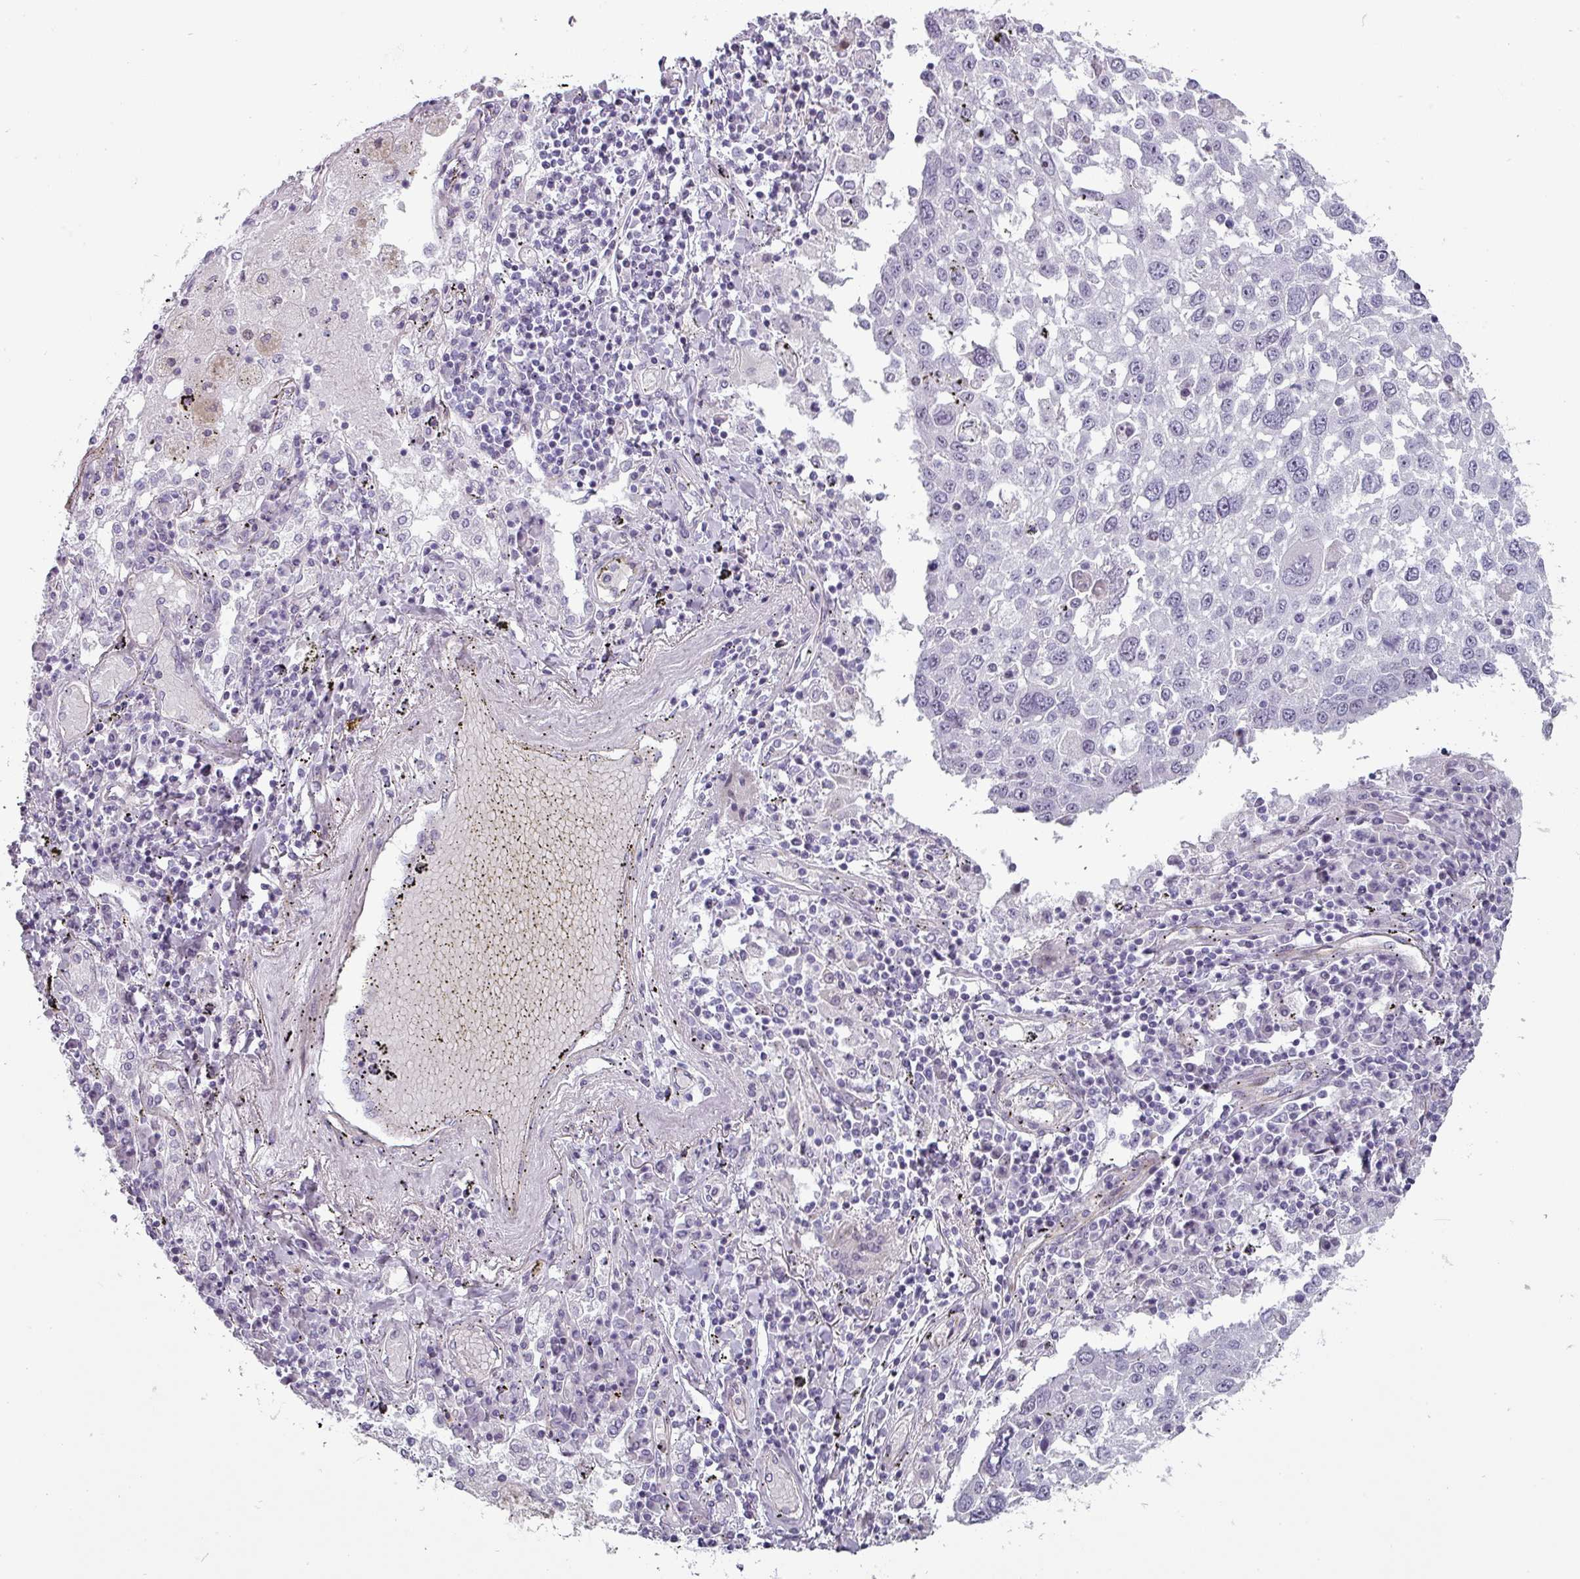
{"staining": {"intensity": "negative", "quantity": "none", "location": "none"}, "tissue": "lung cancer", "cell_type": "Tumor cells", "image_type": "cancer", "snomed": [{"axis": "morphology", "description": "Squamous cell carcinoma, NOS"}, {"axis": "topography", "description": "Lung"}], "caption": "High magnification brightfield microscopy of lung squamous cell carcinoma stained with DAB (brown) and counterstained with hematoxylin (blue): tumor cells show no significant positivity.", "gene": "CHRDL1", "patient": {"sex": "male", "age": 65}}